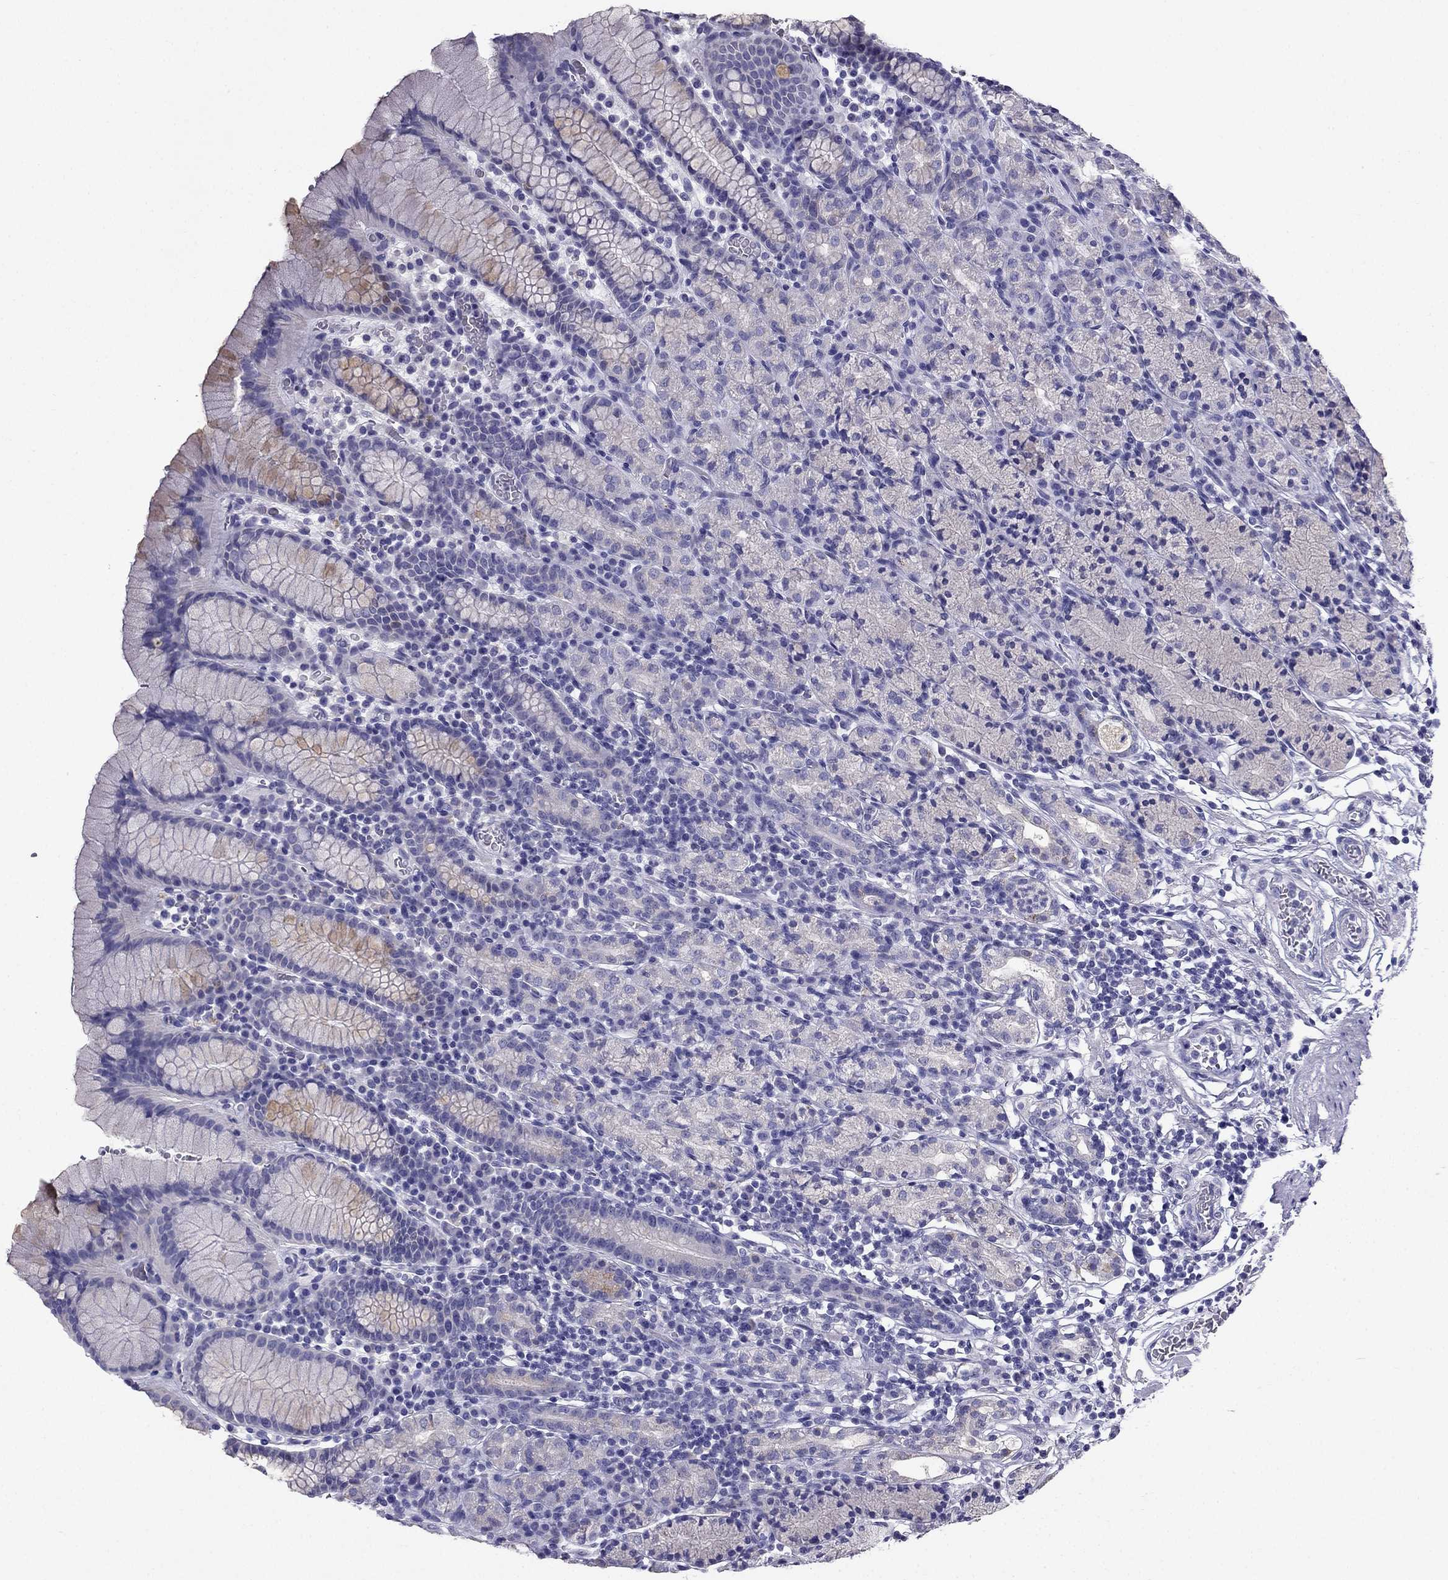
{"staining": {"intensity": "negative", "quantity": "none", "location": "none"}, "tissue": "stomach", "cell_type": "Glandular cells", "image_type": "normal", "snomed": [{"axis": "morphology", "description": "Normal tissue, NOS"}, {"axis": "topography", "description": "Stomach, upper"}, {"axis": "topography", "description": "Stomach"}], "caption": "The histopathology image displays no significant positivity in glandular cells of stomach. (DAB IHC visualized using brightfield microscopy, high magnification).", "gene": "PTH", "patient": {"sex": "male", "age": 62}}